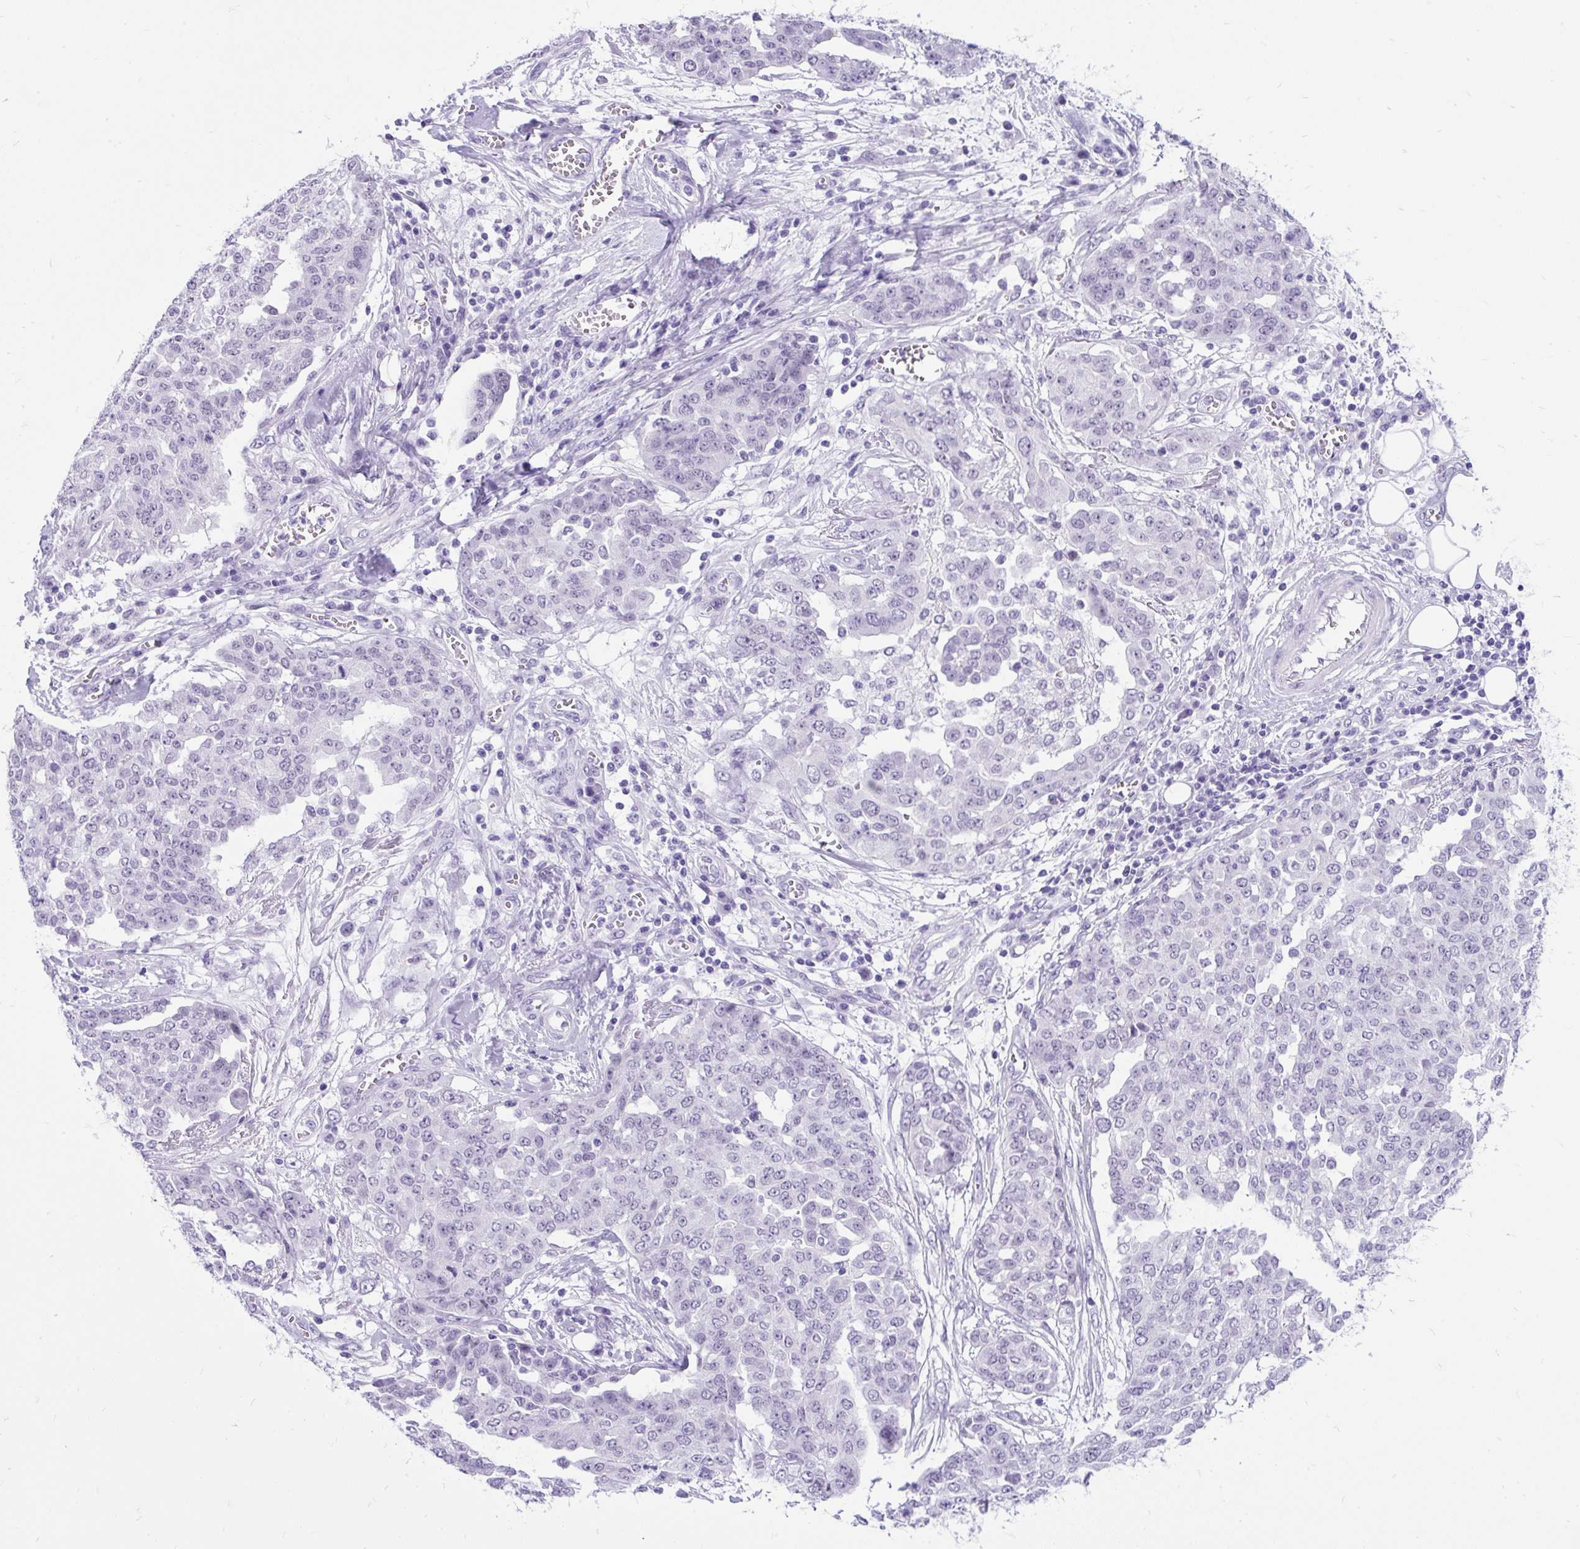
{"staining": {"intensity": "negative", "quantity": "none", "location": "none"}, "tissue": "ovarian cancer", "cell_type": "Tumor cells", "image_type": "cancer", "snomed": [{"axis": "morphology", "description": "Cystadenocarcinoma, serous, NOS"}, {"axis": "topography", "description": "Soft tissue"}, {"axis": "topography", "description": "Ovary"}], "caption": "High power microscopy photomicrograph of an immunohistochemistry (IHC) image of serous cystadenocarcinoma (ovarian), revealing no significant positivity in tumor cells. The staining is performed using DAB (3,3'-diaminobenzidine) brown chromogen with nuclei counter-stained in using hematoxylin.", "gene": "SCGB1A1", "patient": {"sex": "female", "age": 57}}